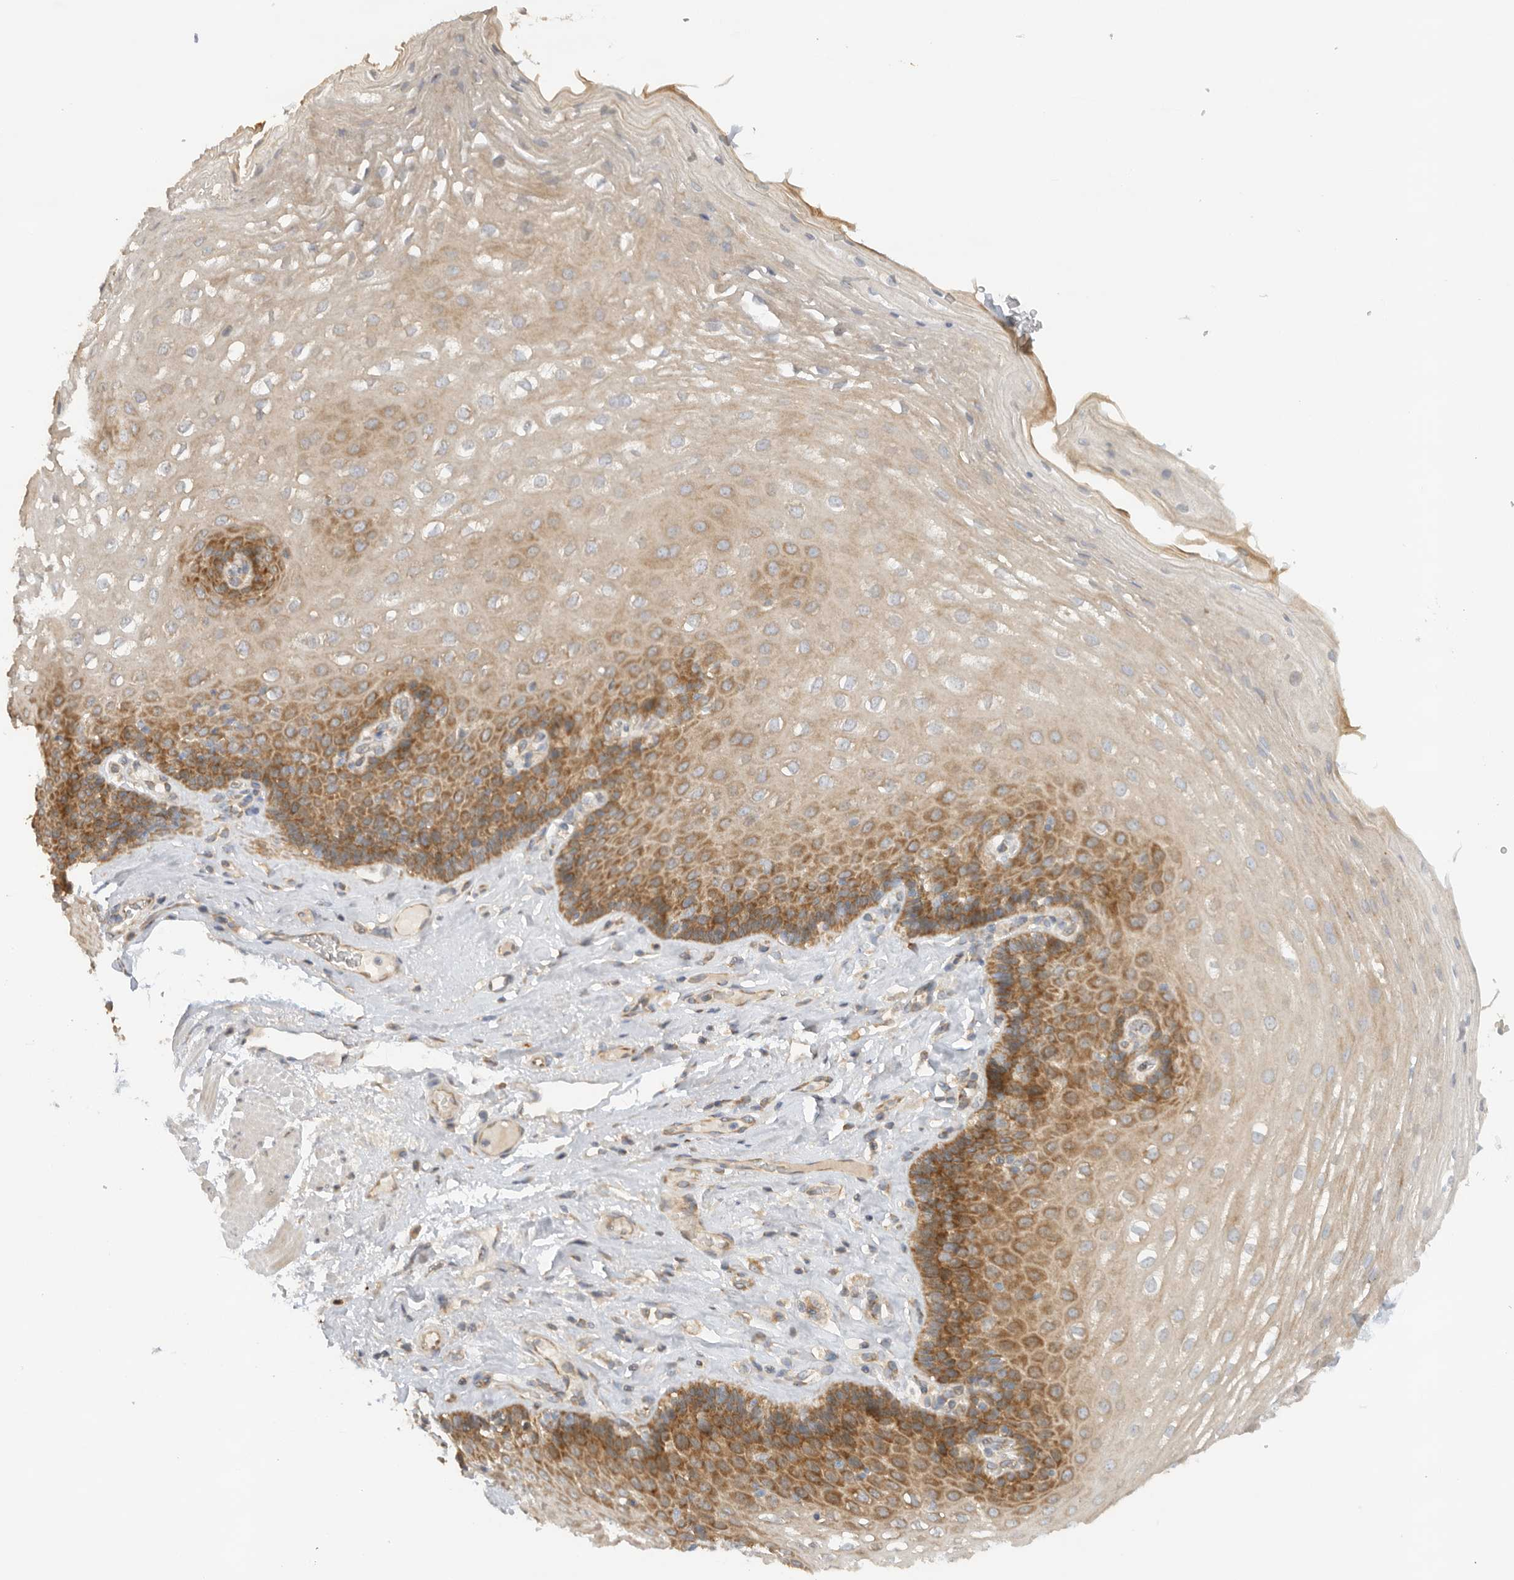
{"staining": {"intensity": "moderate", "quantity": "25%-75%", "location": "cytoplasmic/membranous"}, "tissue": "esophagus", "cell_type": "Squamous epithelial cells", "image_type": "normal", "snomed": [{"axis": "morphology", "description": "Normal tissue, NOS"}, {"axis": "topography", "description": "Esophagus"}], "caption": "Immunohistochemical staining of benign esophagus exhibits moderate cytoplasmic/membranous protein positivity in approximately 25%-75% of squamous epithelial cells. The protein of interest is shown in brown color, while the nuclei are stained blue.", "gene": "PUM1", "patient": {"sex": "female", "age": 66}}